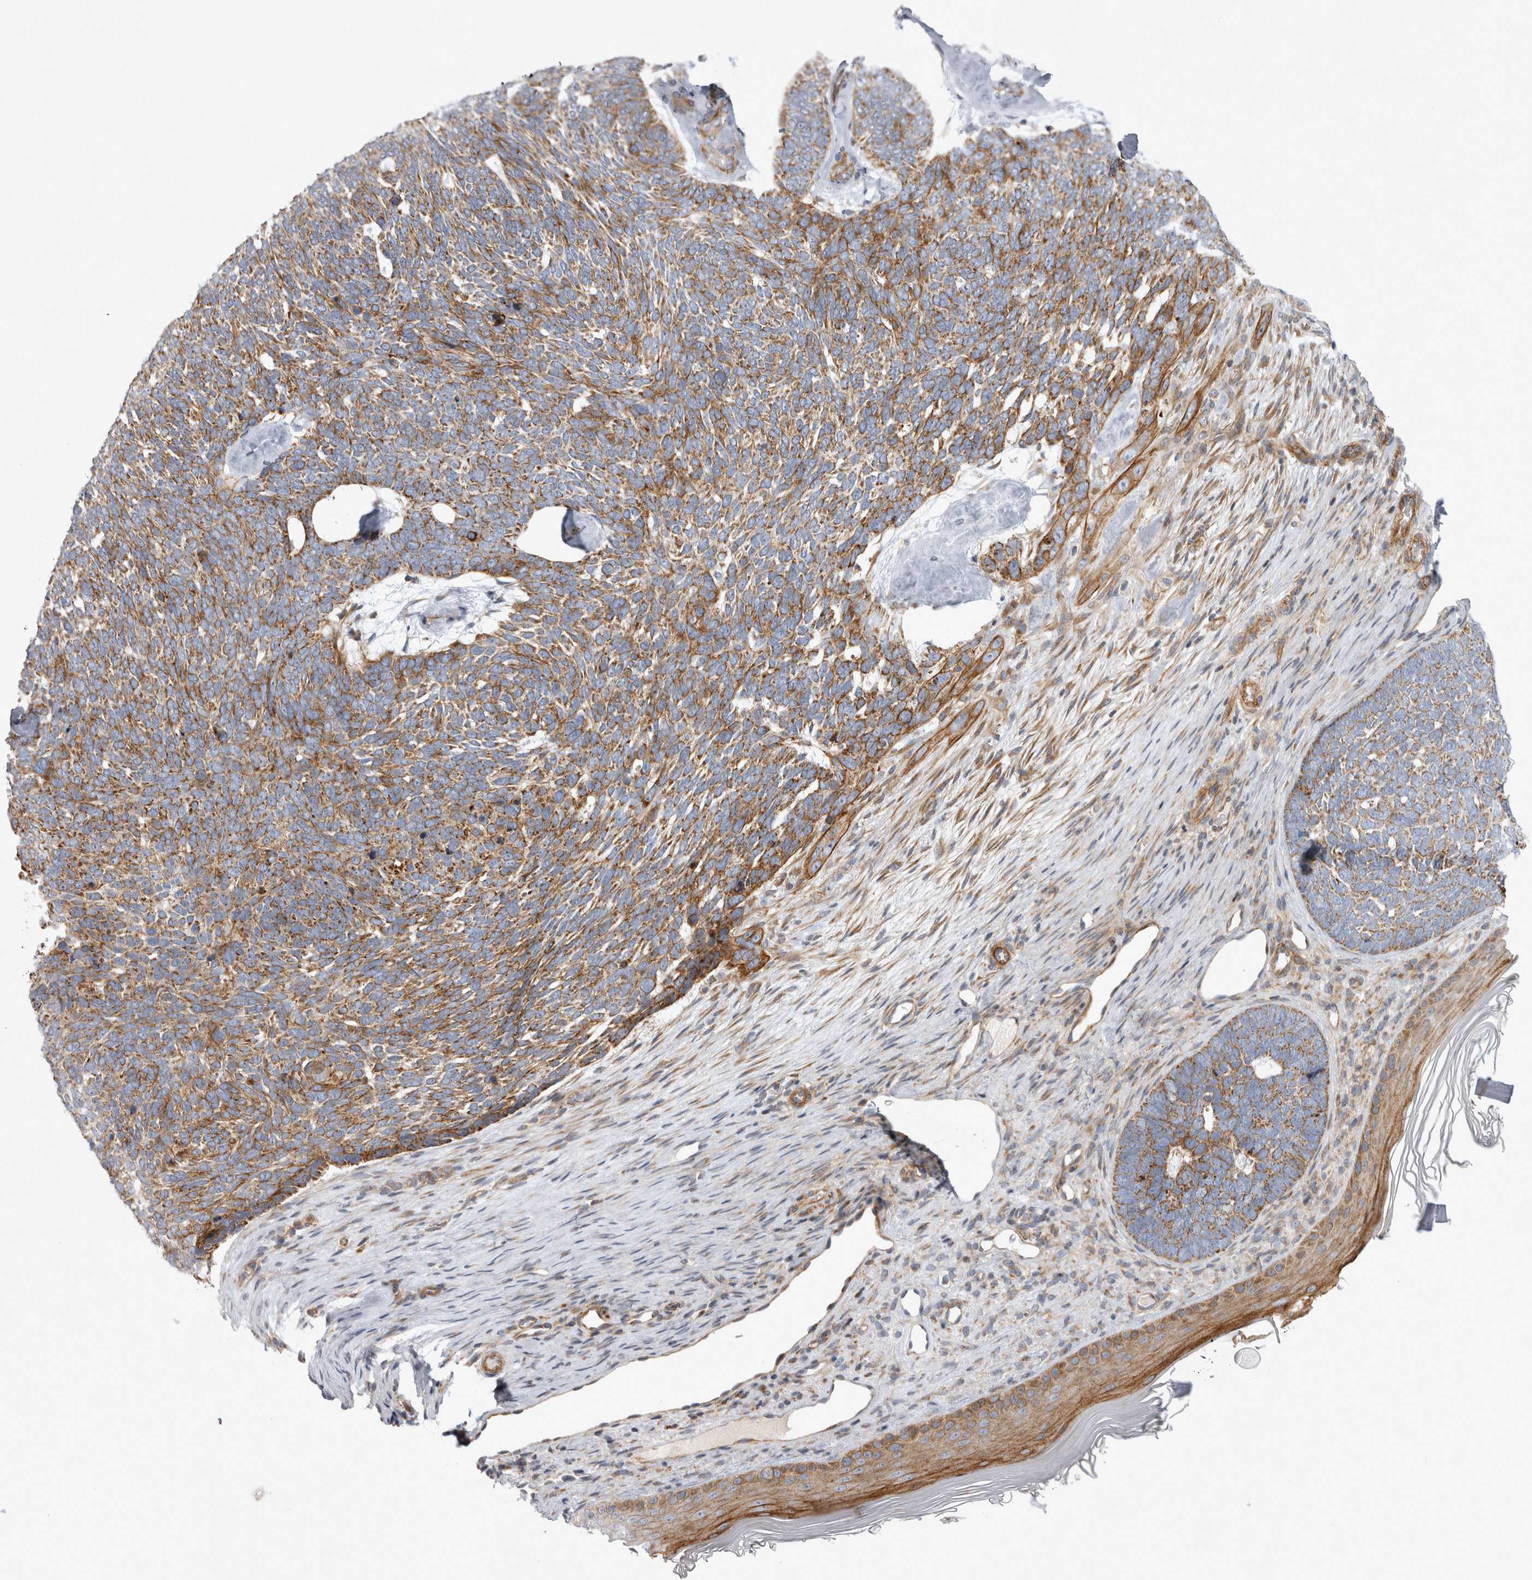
{"staining": {"intensity": "moderate", "quantity": ">75%", "location": "cytoplasmic/membranous"}, "tissue": "skin cancer", "cell_type": "Tumor cells", "image_type": "cancer", "snomed": [{"axis": "morphology", "description": "Basal cell carcinoma"}, {"axis": "topography", "description": "Skin"}], "caption": "Brown immunohistochemical staining in skin cancer displays moderate cytoplasmic/membranous staining in approximately >75% of tumor cells.", "gene": "TSPOAP1", "patient": {"sex": "female", "age": 85}}